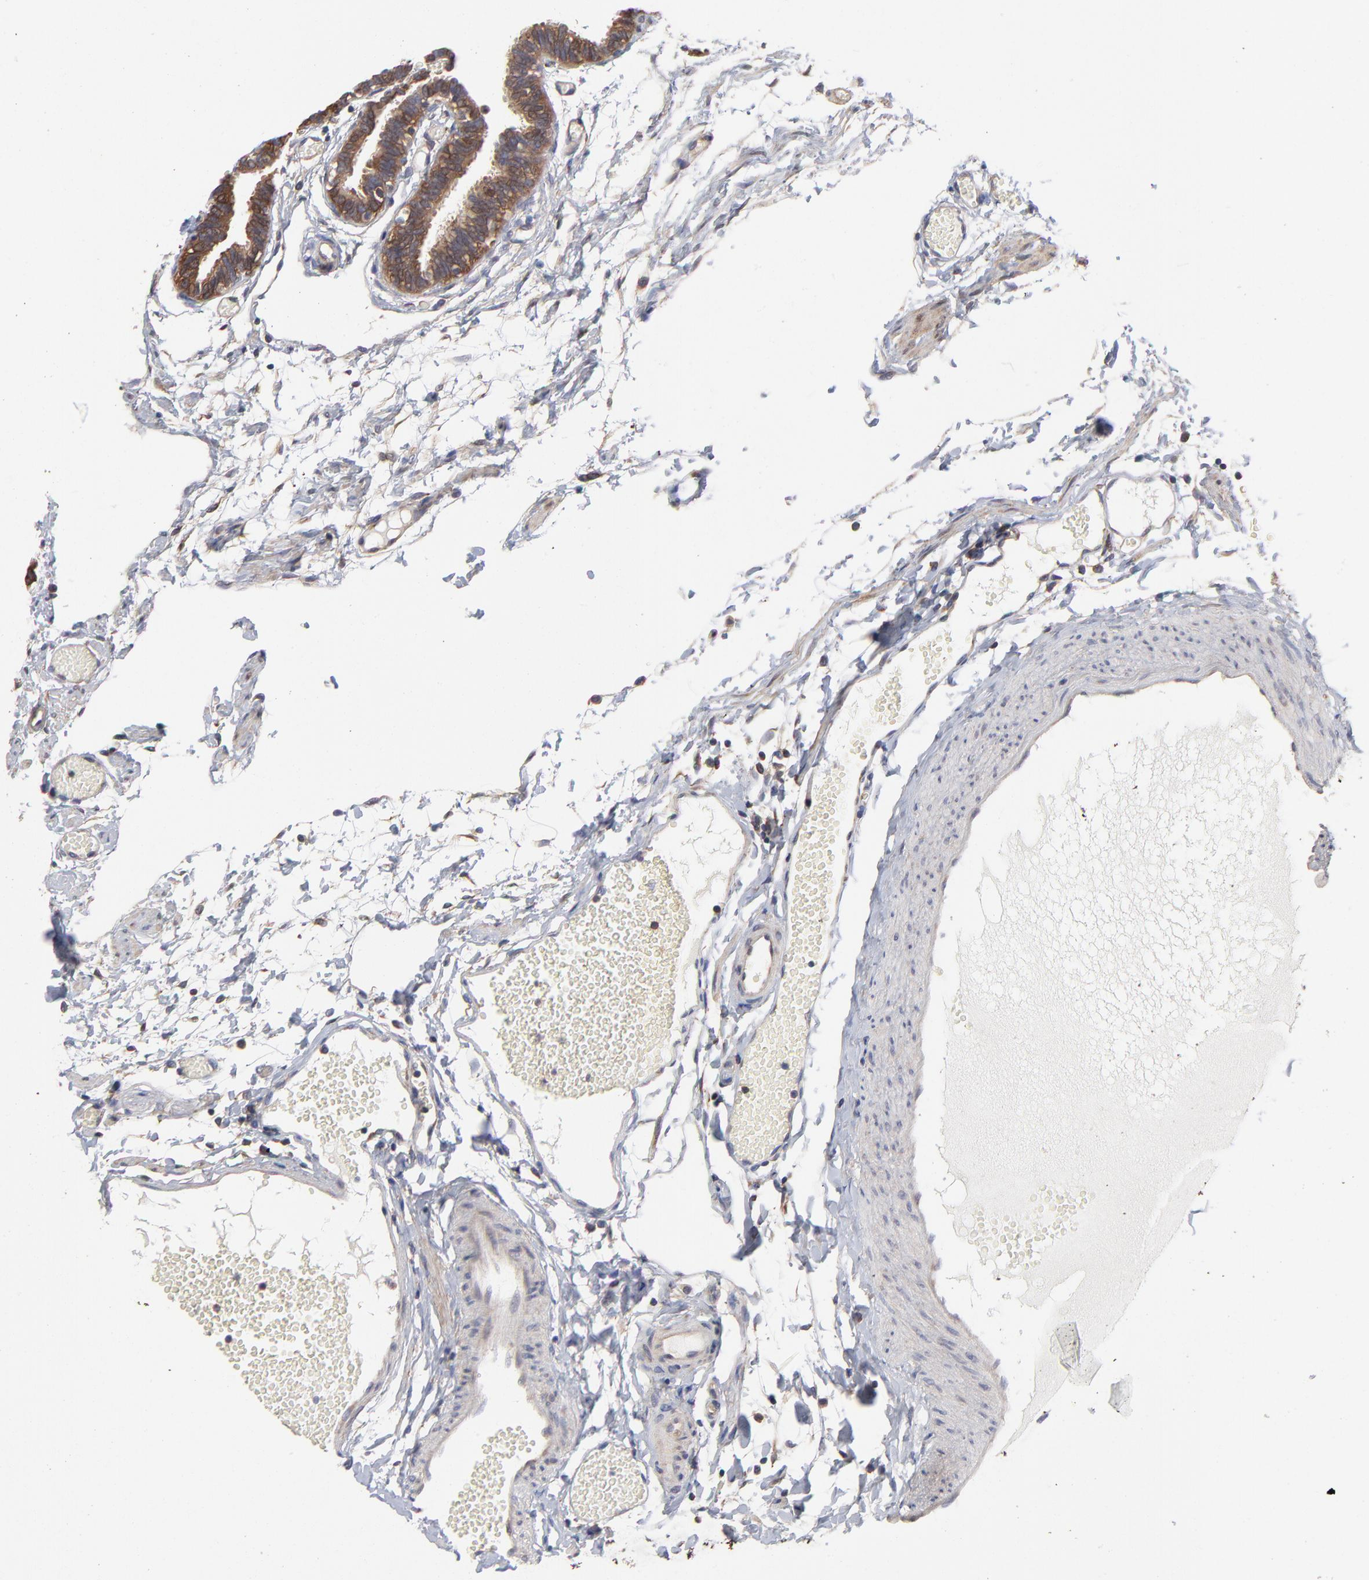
{"staining": {"intensity": "moderate", "quantity": ">75%", "location": "cytoplasmic/membranous"}, "tissue": "fallopian tube", "cell_type": "Glandular cells", "image_type": "normal", "snomed": [{"axis": "morphology", "description": "Normal tissue, NOS"}, {"axis": "topography", "description": "Fallopian tube"}], "caption": "Immunohistochemical staining of benign fallopian tube reveals medium levels of moderate cytoplasmic/membranous expression in about >75% of glandular cells.", "gene": "NFKBIA", "patient": {"sex": "female", "age": 29}}